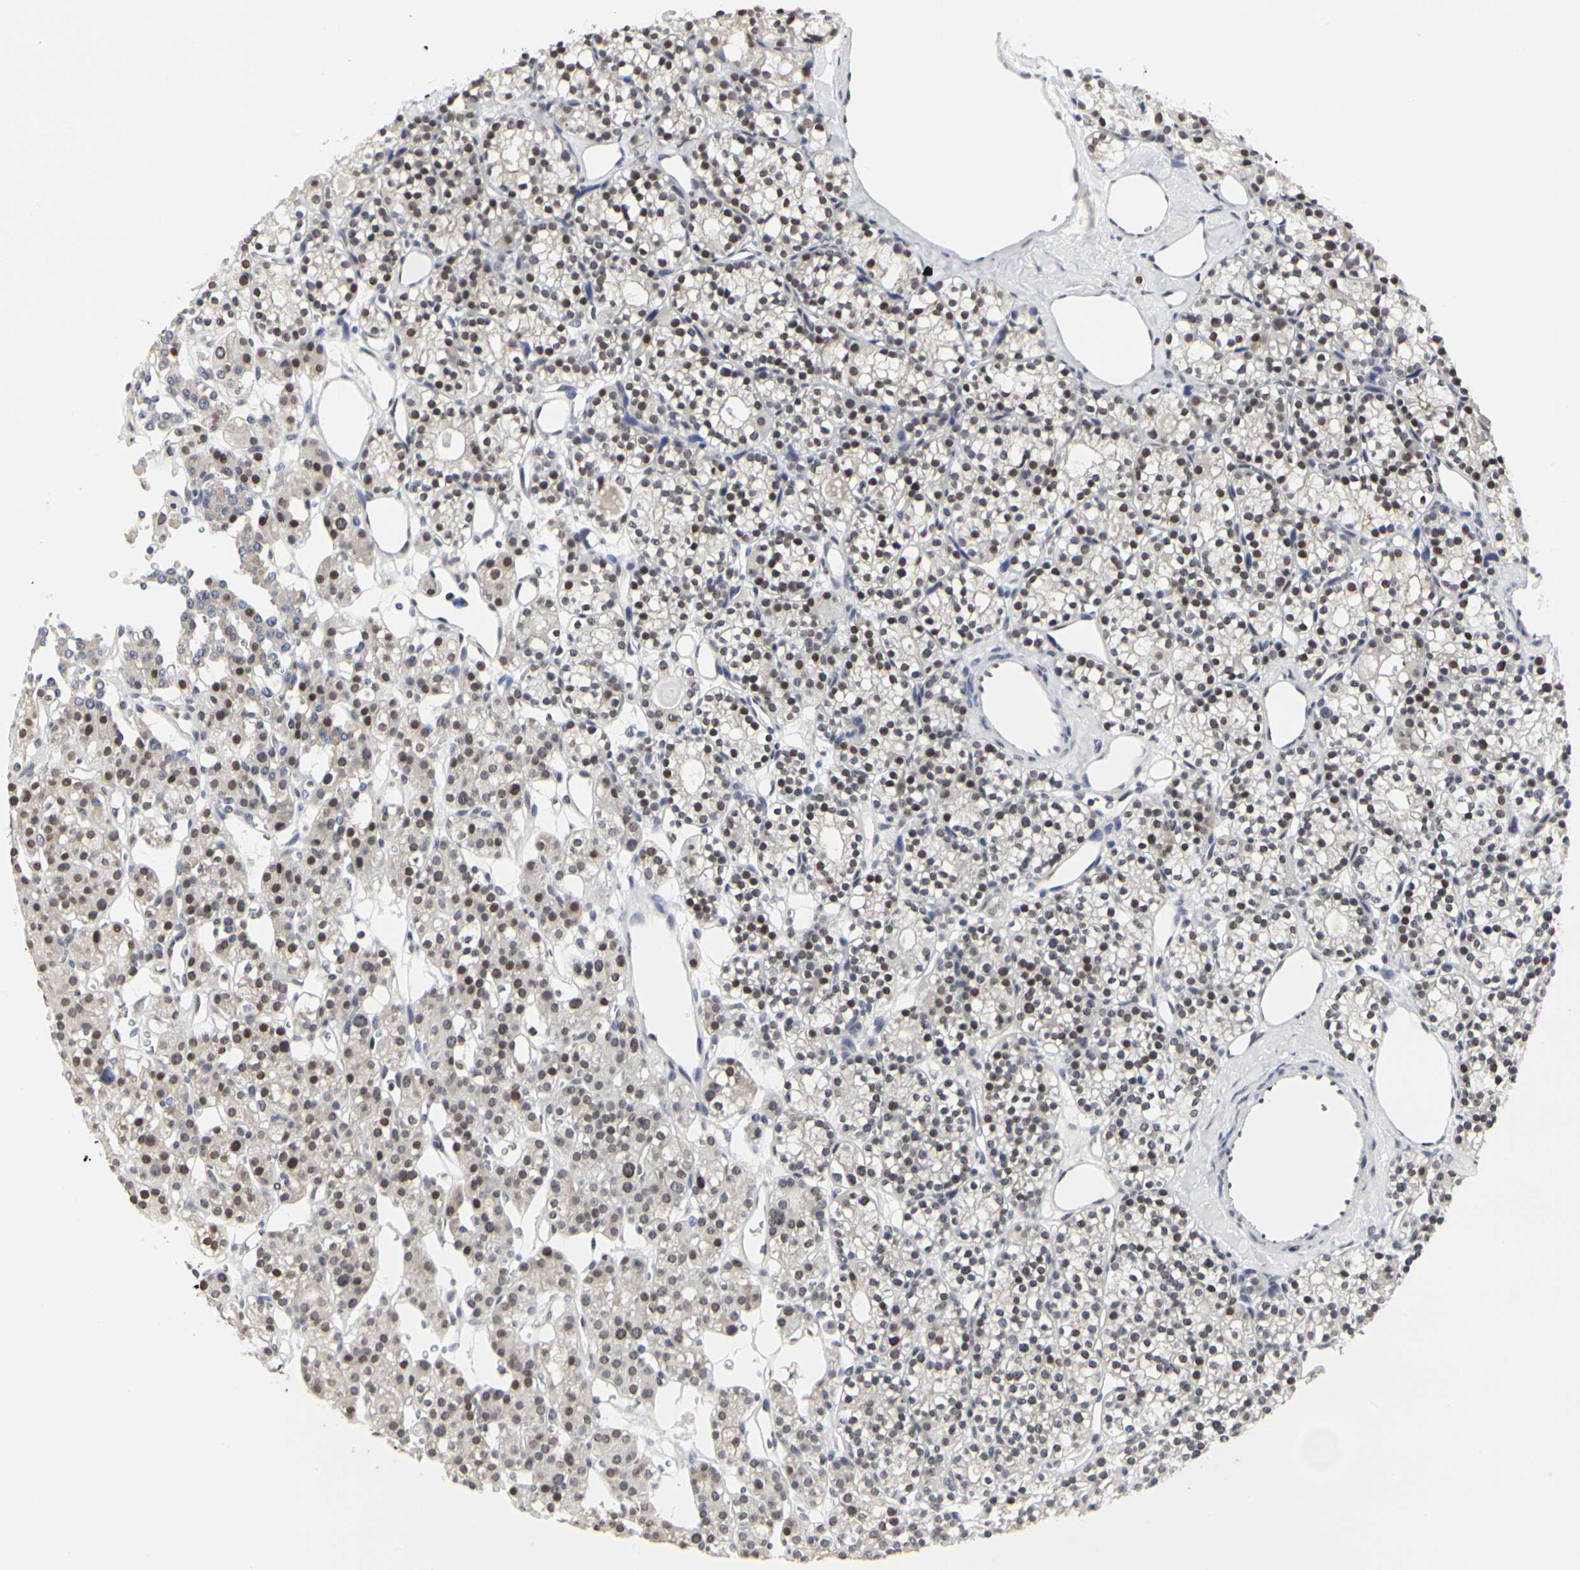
{"staining": {"intensity": "moderate", "quantity": "25%-75%", "location": "nuclear"}, "tissue": "parathyroid gland", "cell_type": "Glandular cells", "image_type": "normal", "snomed": [{"axis": "morphology", "description": "Normal tissue, NOS"}, {"axis": "topography", "description": "Parathyroid gland"}], "caption": "Immunohistochemistry (IHC) micrograph of unremarkable parathyroid gland: human parathyroid gland stained using immunohistochemistry demonstrates medium levels of moderate protein expression localized specifically in the nuclear of glandular cells, appearing as a nuclear brown color.", "gene": "PRMT3", "patient": {"sex": "female", "age": 64}}